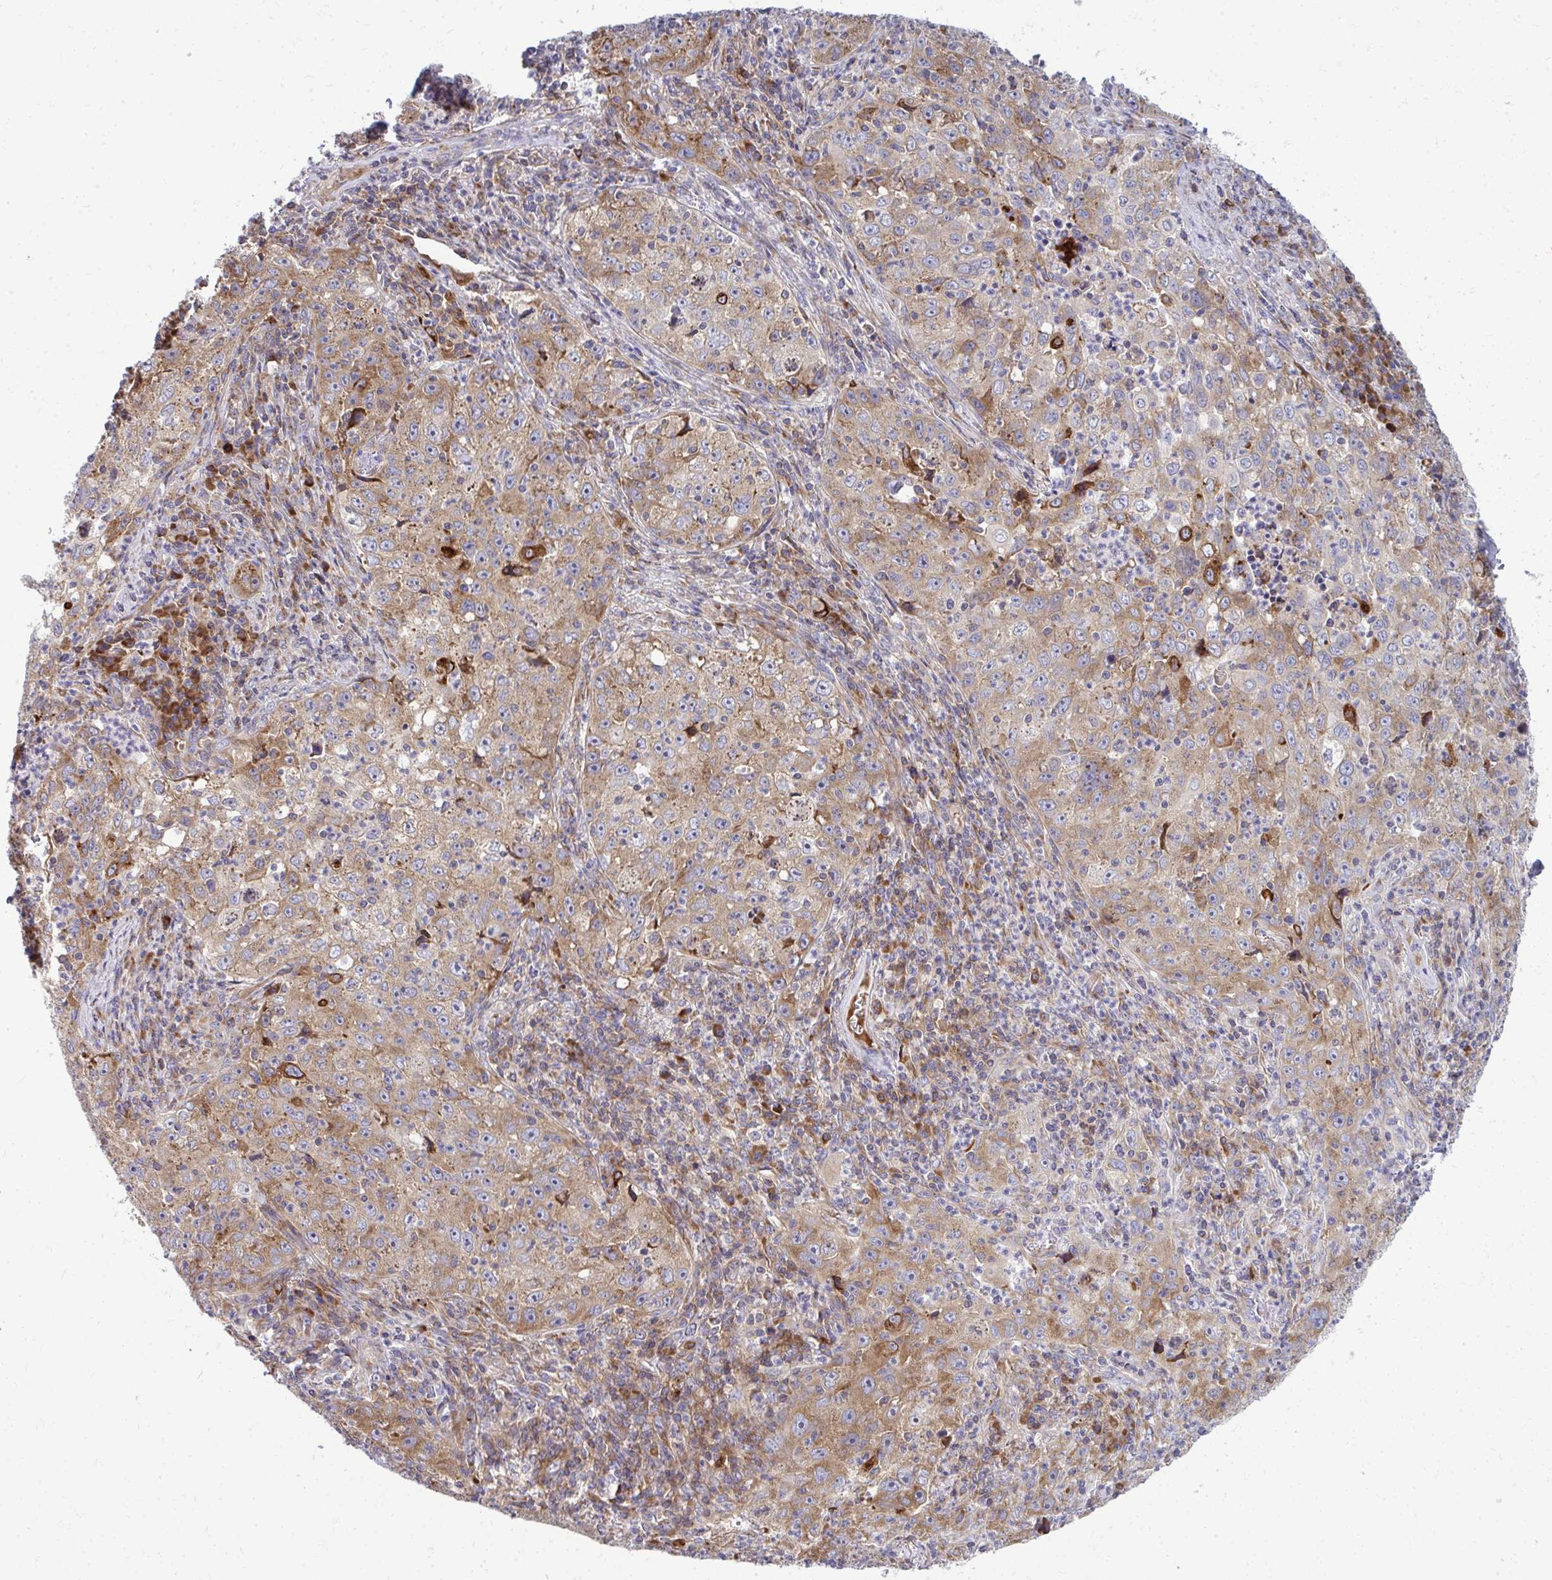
{"staining": {"intensity": "moderate", "quantity": "25%-75%", "location": "cytoplasmic/membranous"}, "tissue": "lung cancer", "cell_type": "Tumor cells", "image_type": "cancer", "snomed": [{"axis": "morphology", "description": "Squamous cell carcinoma, NOS"}, {"axis": "topography", "description": "Lung"}], "caption": "Lung cancer tissue exhibits moderate cytoplasmic/membranous expression in approximately 25%-75% of tumor cells, visualized by immunohistochemistry.", "gene": "GFPT2", "patient": {"sex": "male", "age": 71}}